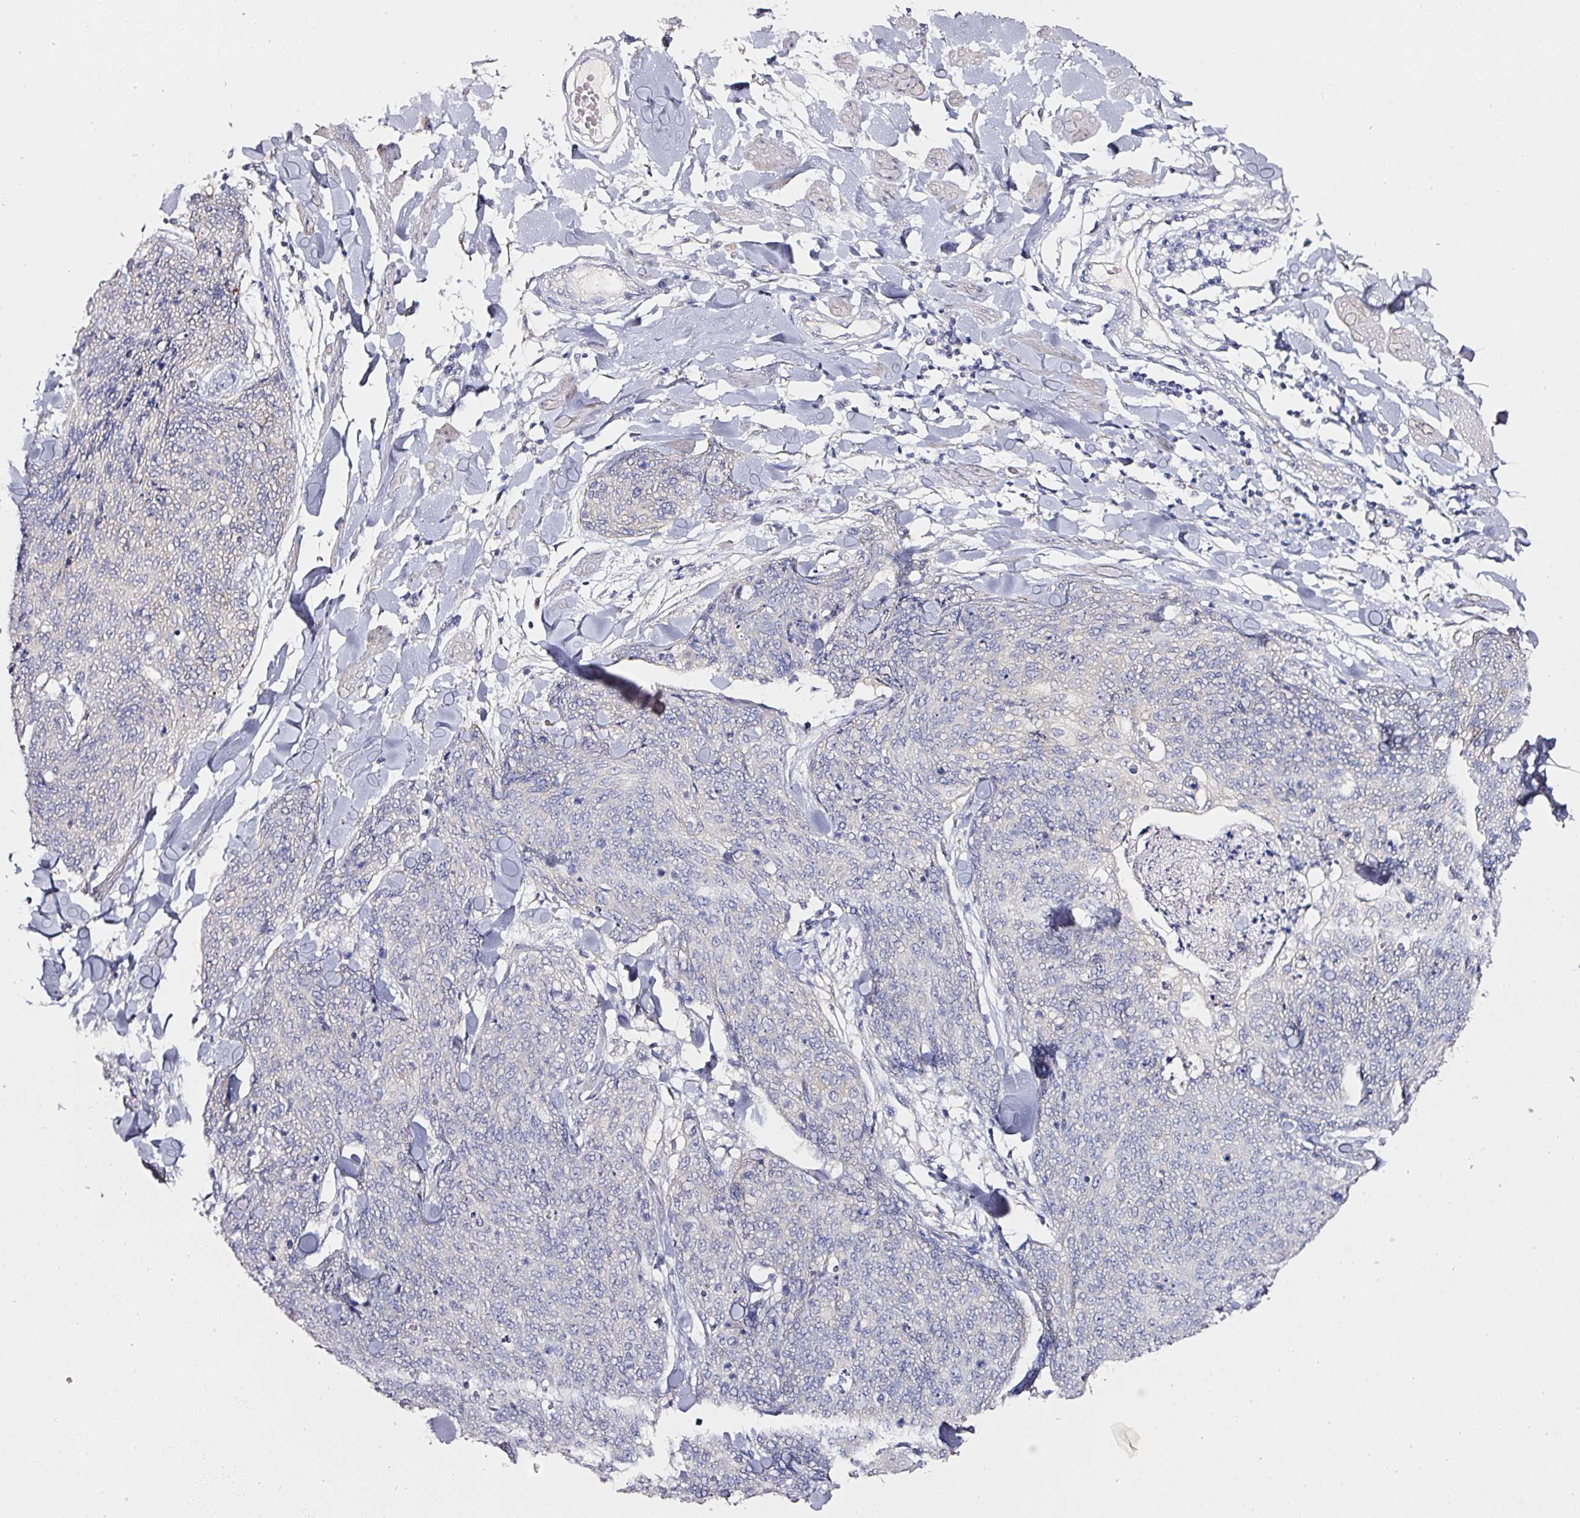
{"staining": {"intensity": "negative", "quantity": "none", "location": "none"}, "tissue": "skin cancer", "cell_type": "Tumor cells", "image_type": "cancer", "snomed": [{"axis": "morphology", "description": "Squamous cell carcinoma, NOS"}, {"axis": "topography", "description": "Skin"}, {"axis": "topography", "description": "Vulva"}], "caption": "Immunohistochemical staining of human squamous cell carcinoma (skin) displays no significant expression in tumor cells.", "gene": "PDXDC1", "patient": {"sex": "female", "age": 85}}